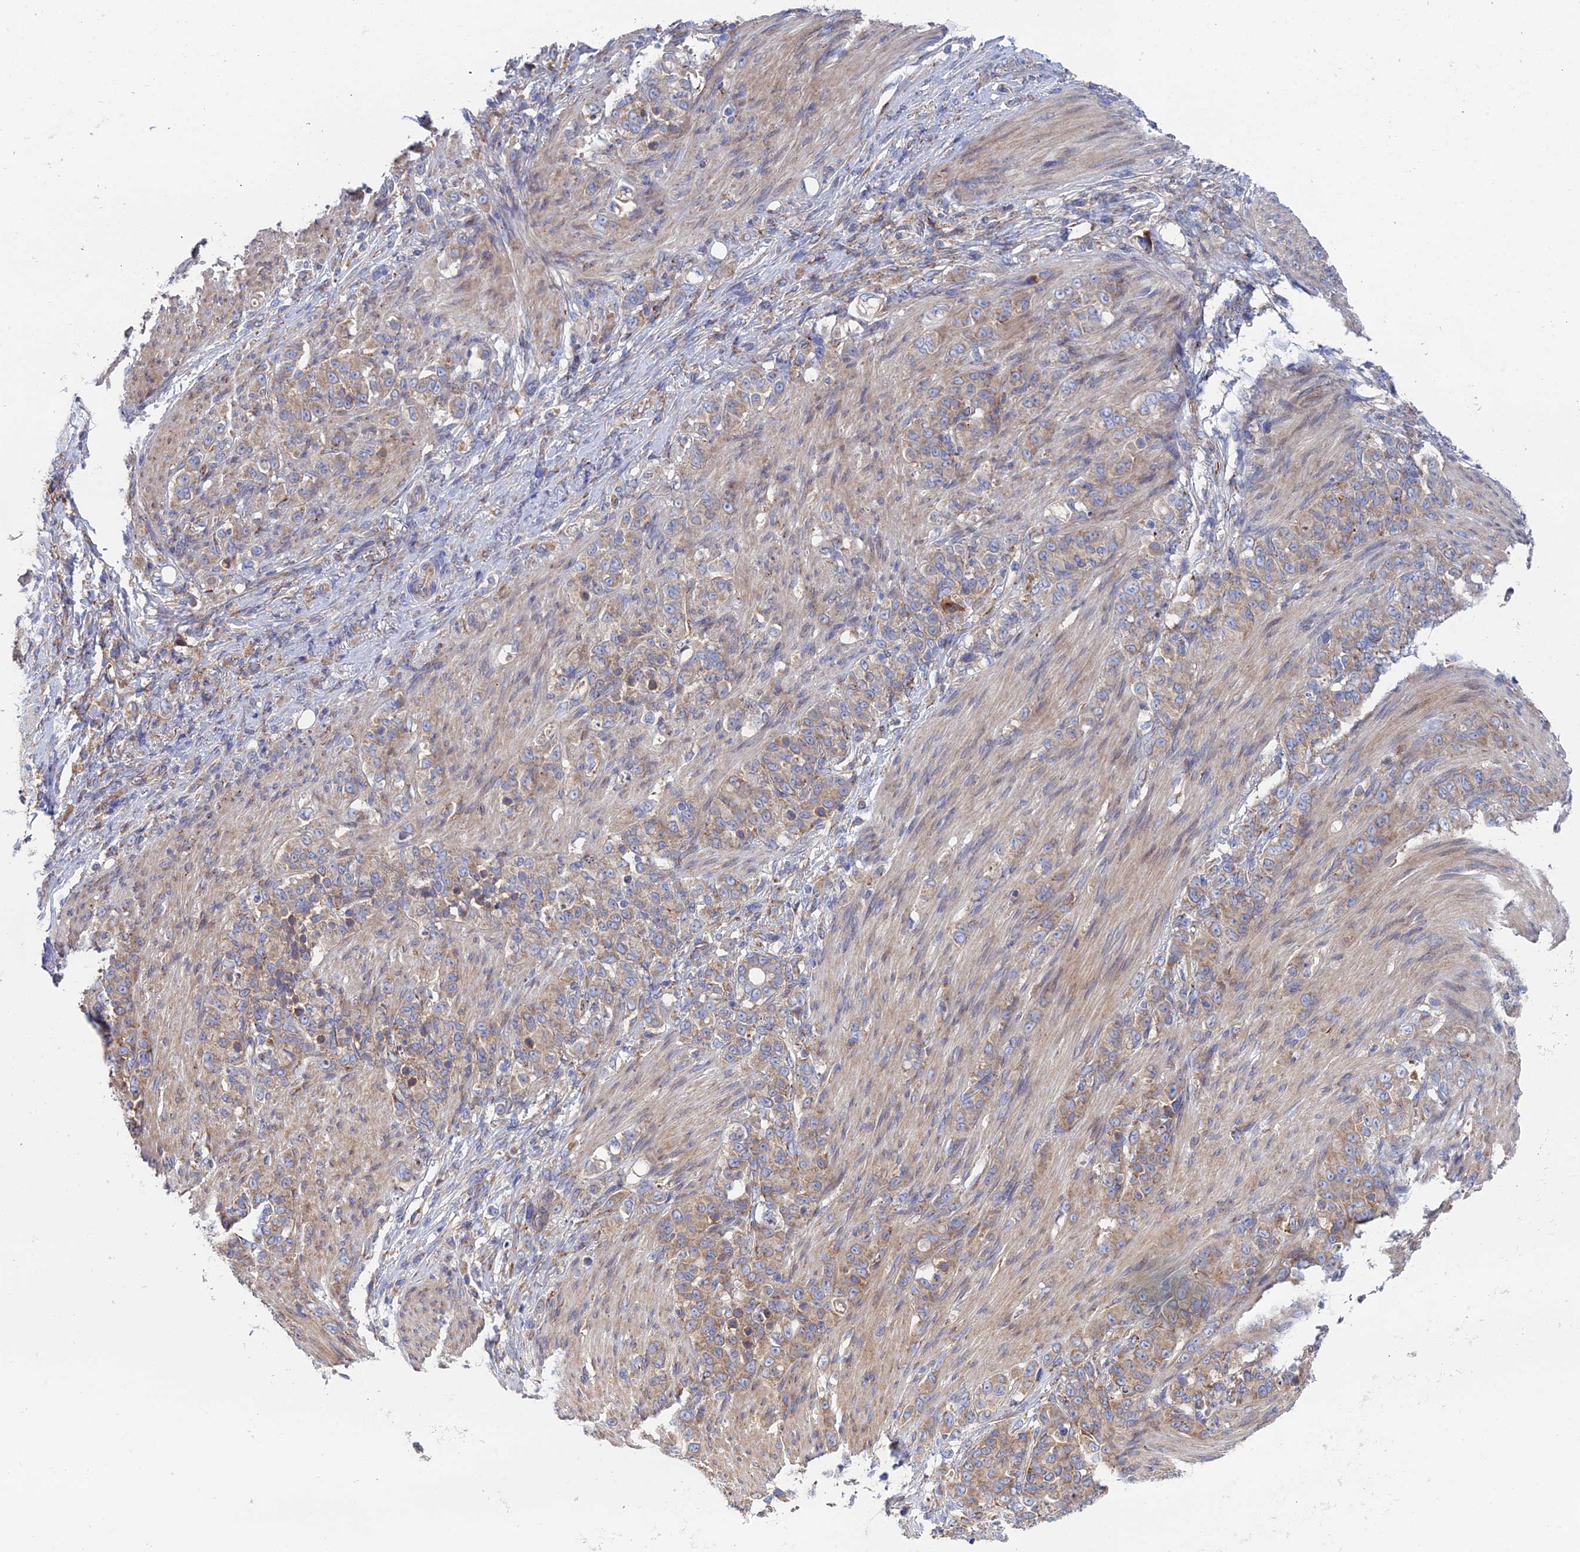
{"staining": {"intensity": "moderate", "quantity": ">75%", "location": "cytoplasmic/membranous"}, "tissue": "stomach cancer", "cell_type": "Tumor cells", "image_type": "cancer", "snomed": [{"axis": "morphology", "description": "Adenocarcinoma, NOS"}, {"axis": "topography", "description": "Stomach"}], "caption": "A brown stain shows moderate cytoplasmic/membranous positivity of a protein in stomach cancer (adenocarcinoma) tumor cells. The protein of interest is stained brown, and the nuclei are stained in blue (DAB IHC with brightfield microscopy, high magnification).", "gene": "CLCN3", "patient": {"sex": "female", "age": 79}}